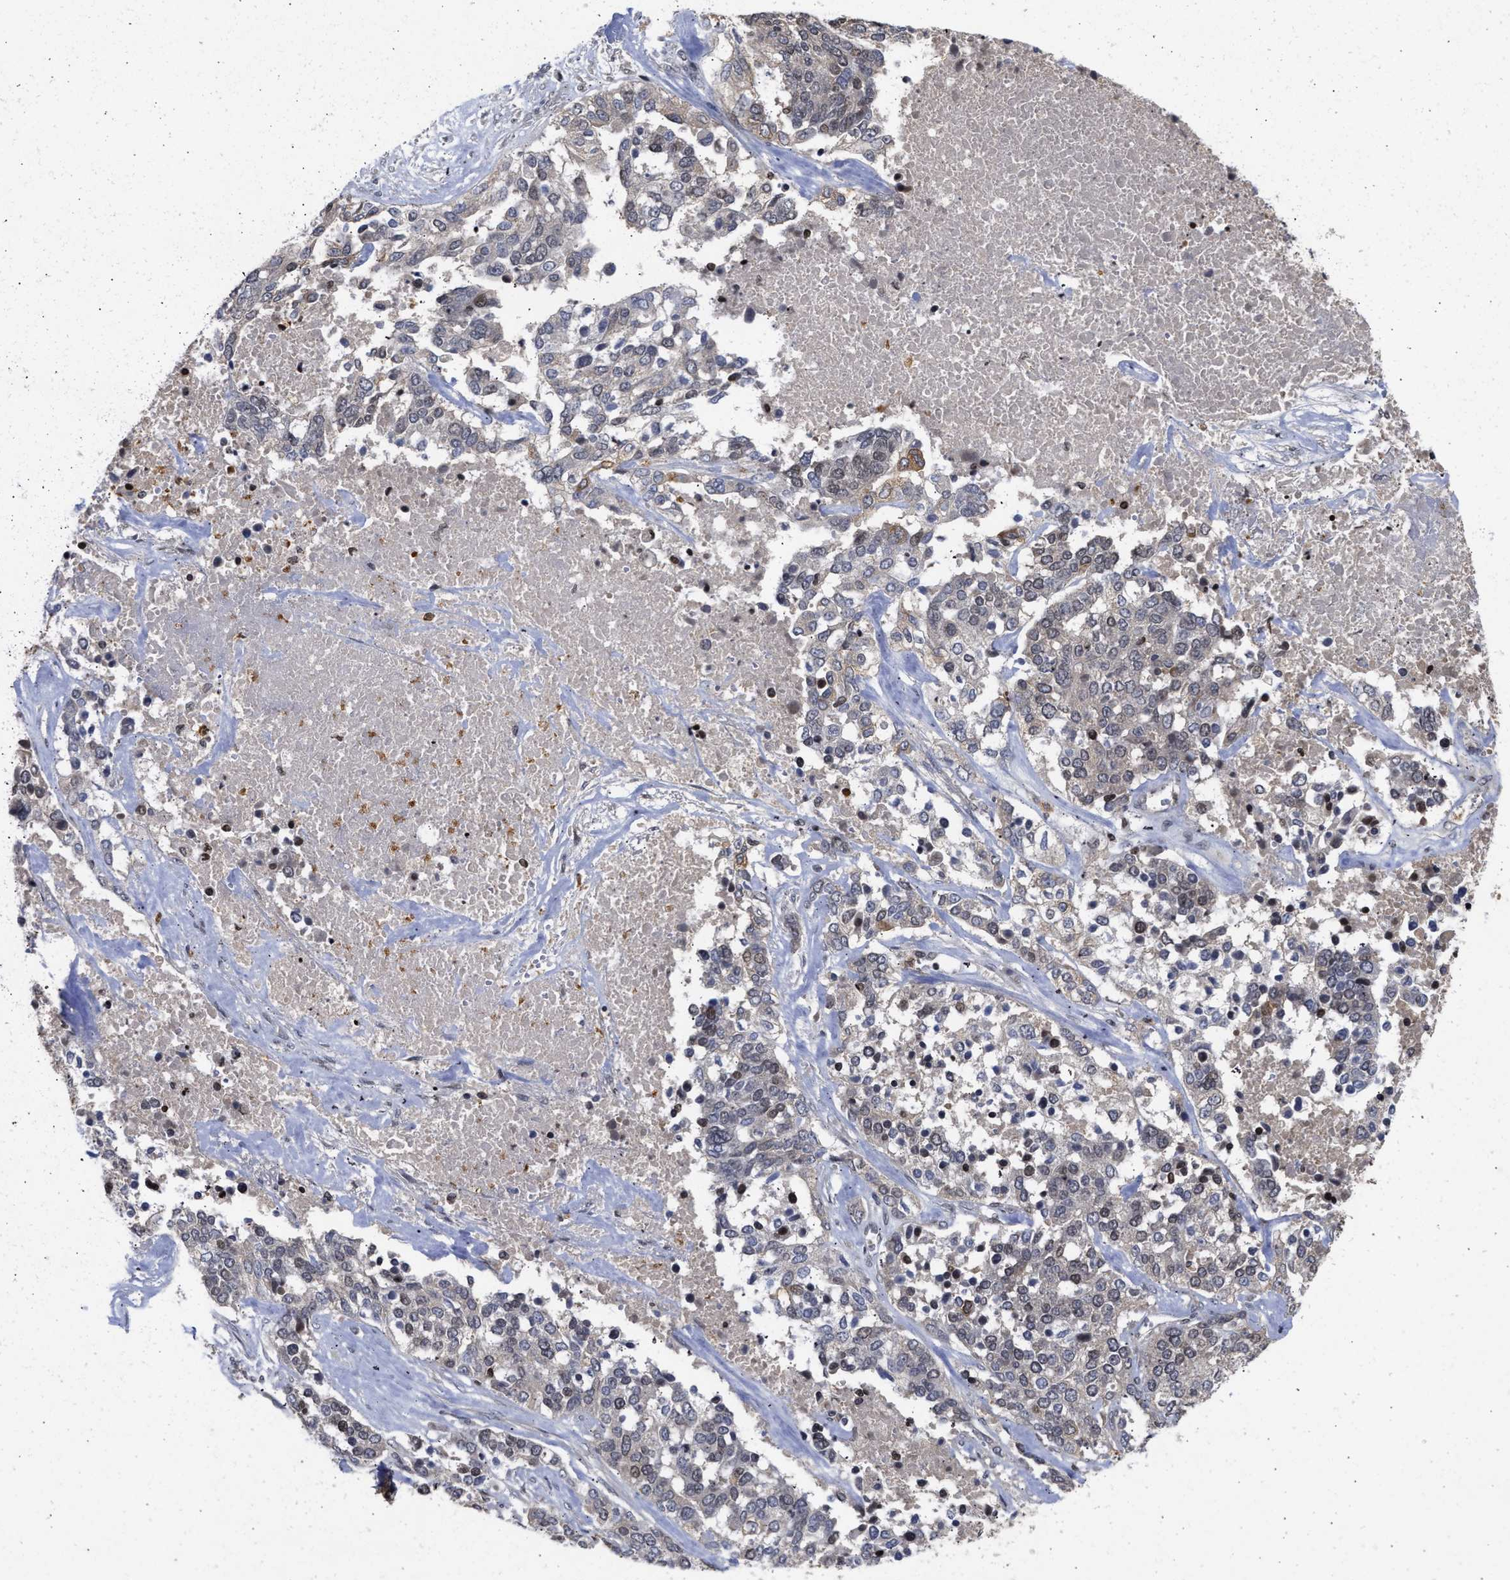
{"staining": {"intensity": "negative", "quantity": "none", "location": "none"}, "tissue": "ovarian cancer", "cell_type": "Tumor cells", "image_type": "cancer", "snomed": [{"axis": "morphology", "description": "Cystadenocarcinoma, serous, NOS"}, {"axis": "topography", "description": "Ovary"}], "caption": "An immunohistochemistry (IHC) histopathology image of ovarian cancer is shown. There is no staining in tumor cells of ovarian cancer.", "gene": "ENSG00000142539", "patient": {"sex": "female", "age": 44}}